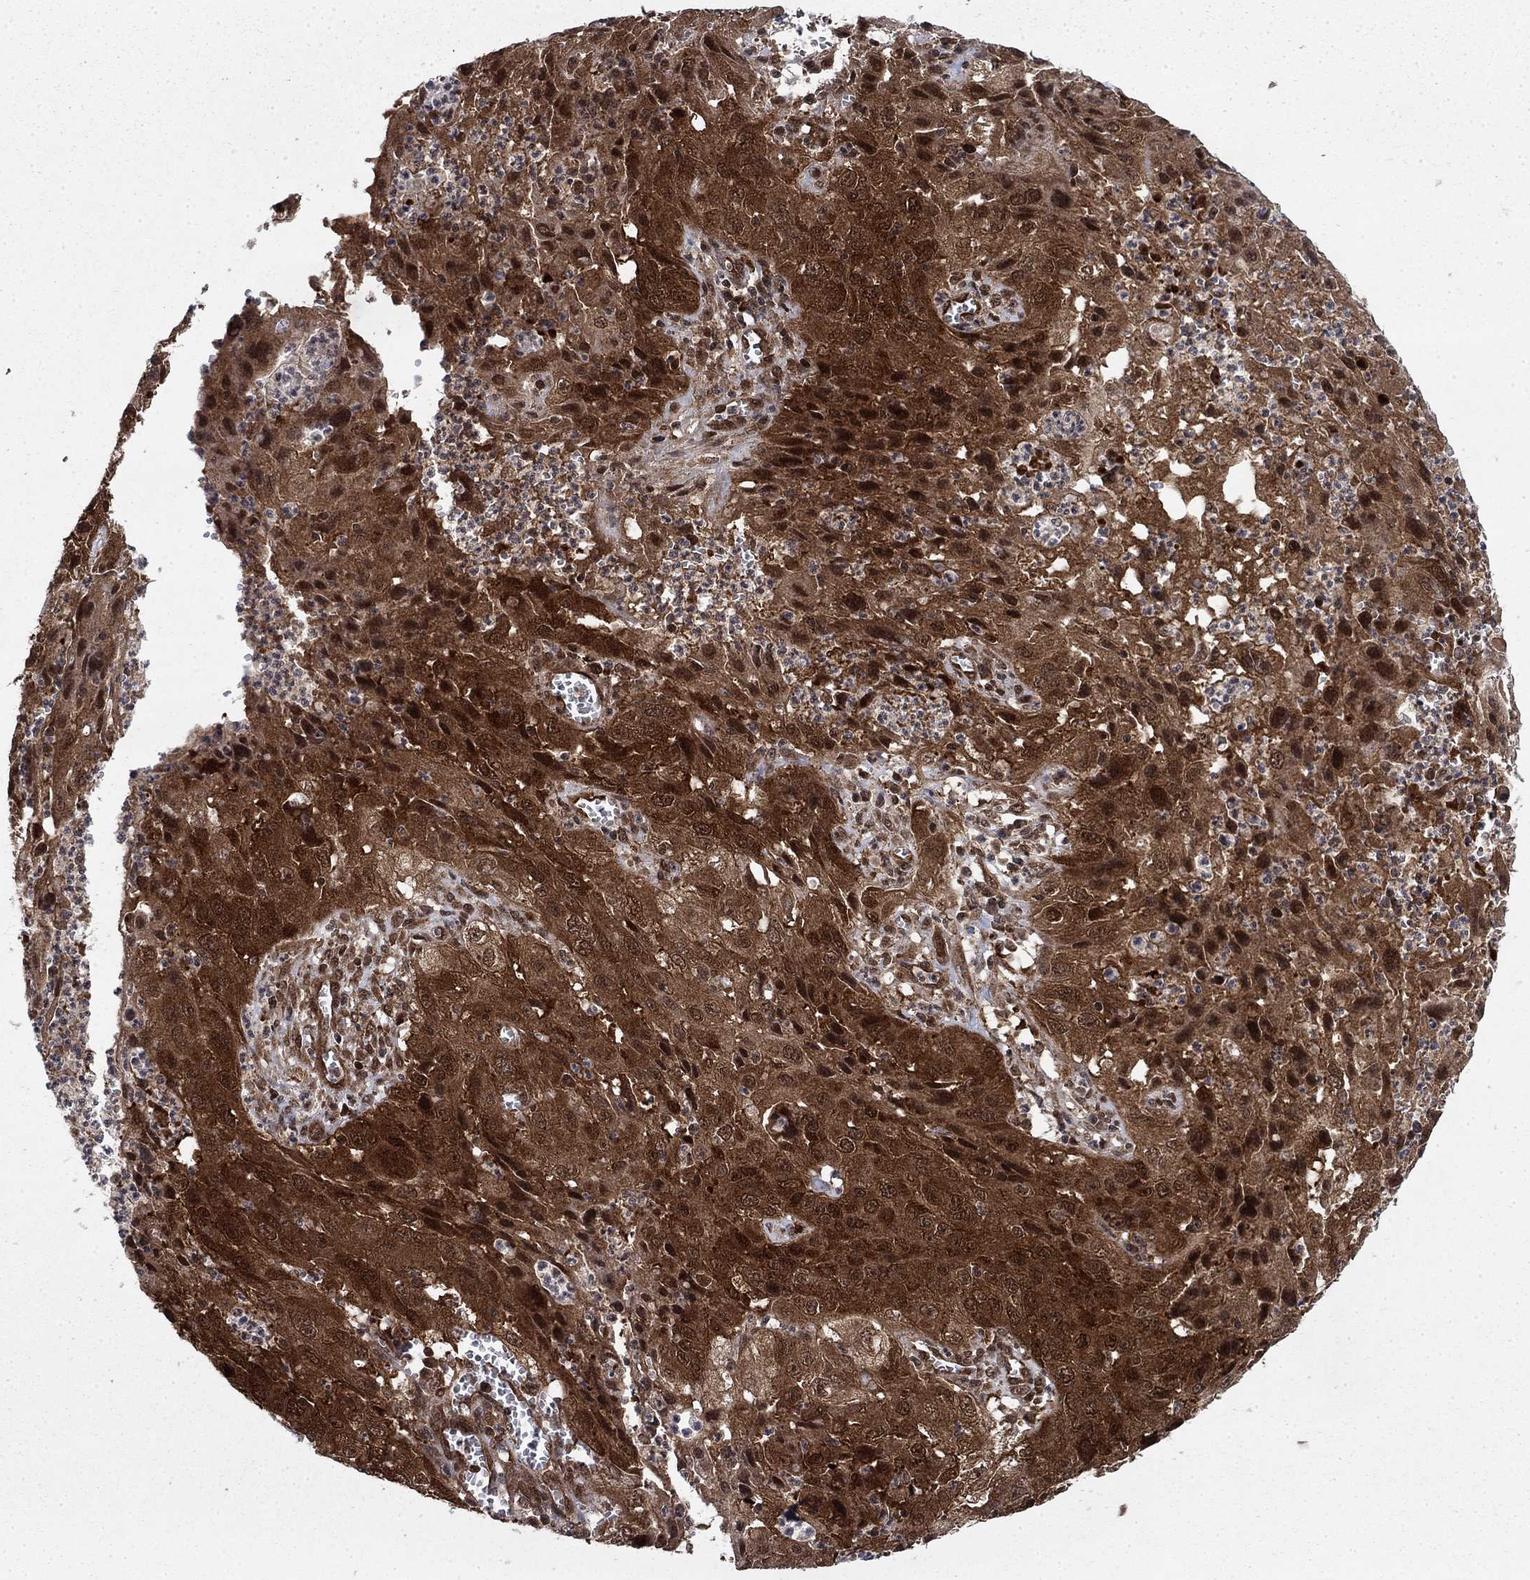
{"staining": {"intensity": "strong", "quantity": ">75%", "location": "cytoplasmic/membranous,nuclear"}, "tissue": "cervical cancer", "cell_type": "Tumor cells", "image_type": "cancer", "snomed": [{"axis": "morphology", "description": "Squamous cell carcinoma, NOS"}, {"axis": "topography", "description": "Cervix"}], "caption": "Immunohistochemical staining of cervical cancer (squamous cell carcinoma) reveals high levels of strong cytoplasmic/membranous and nuclear protein positivity in approximately >75% of tumor cells.", "gene": "DNAJA1", "patient": {"sex": "female", "age": 32}}